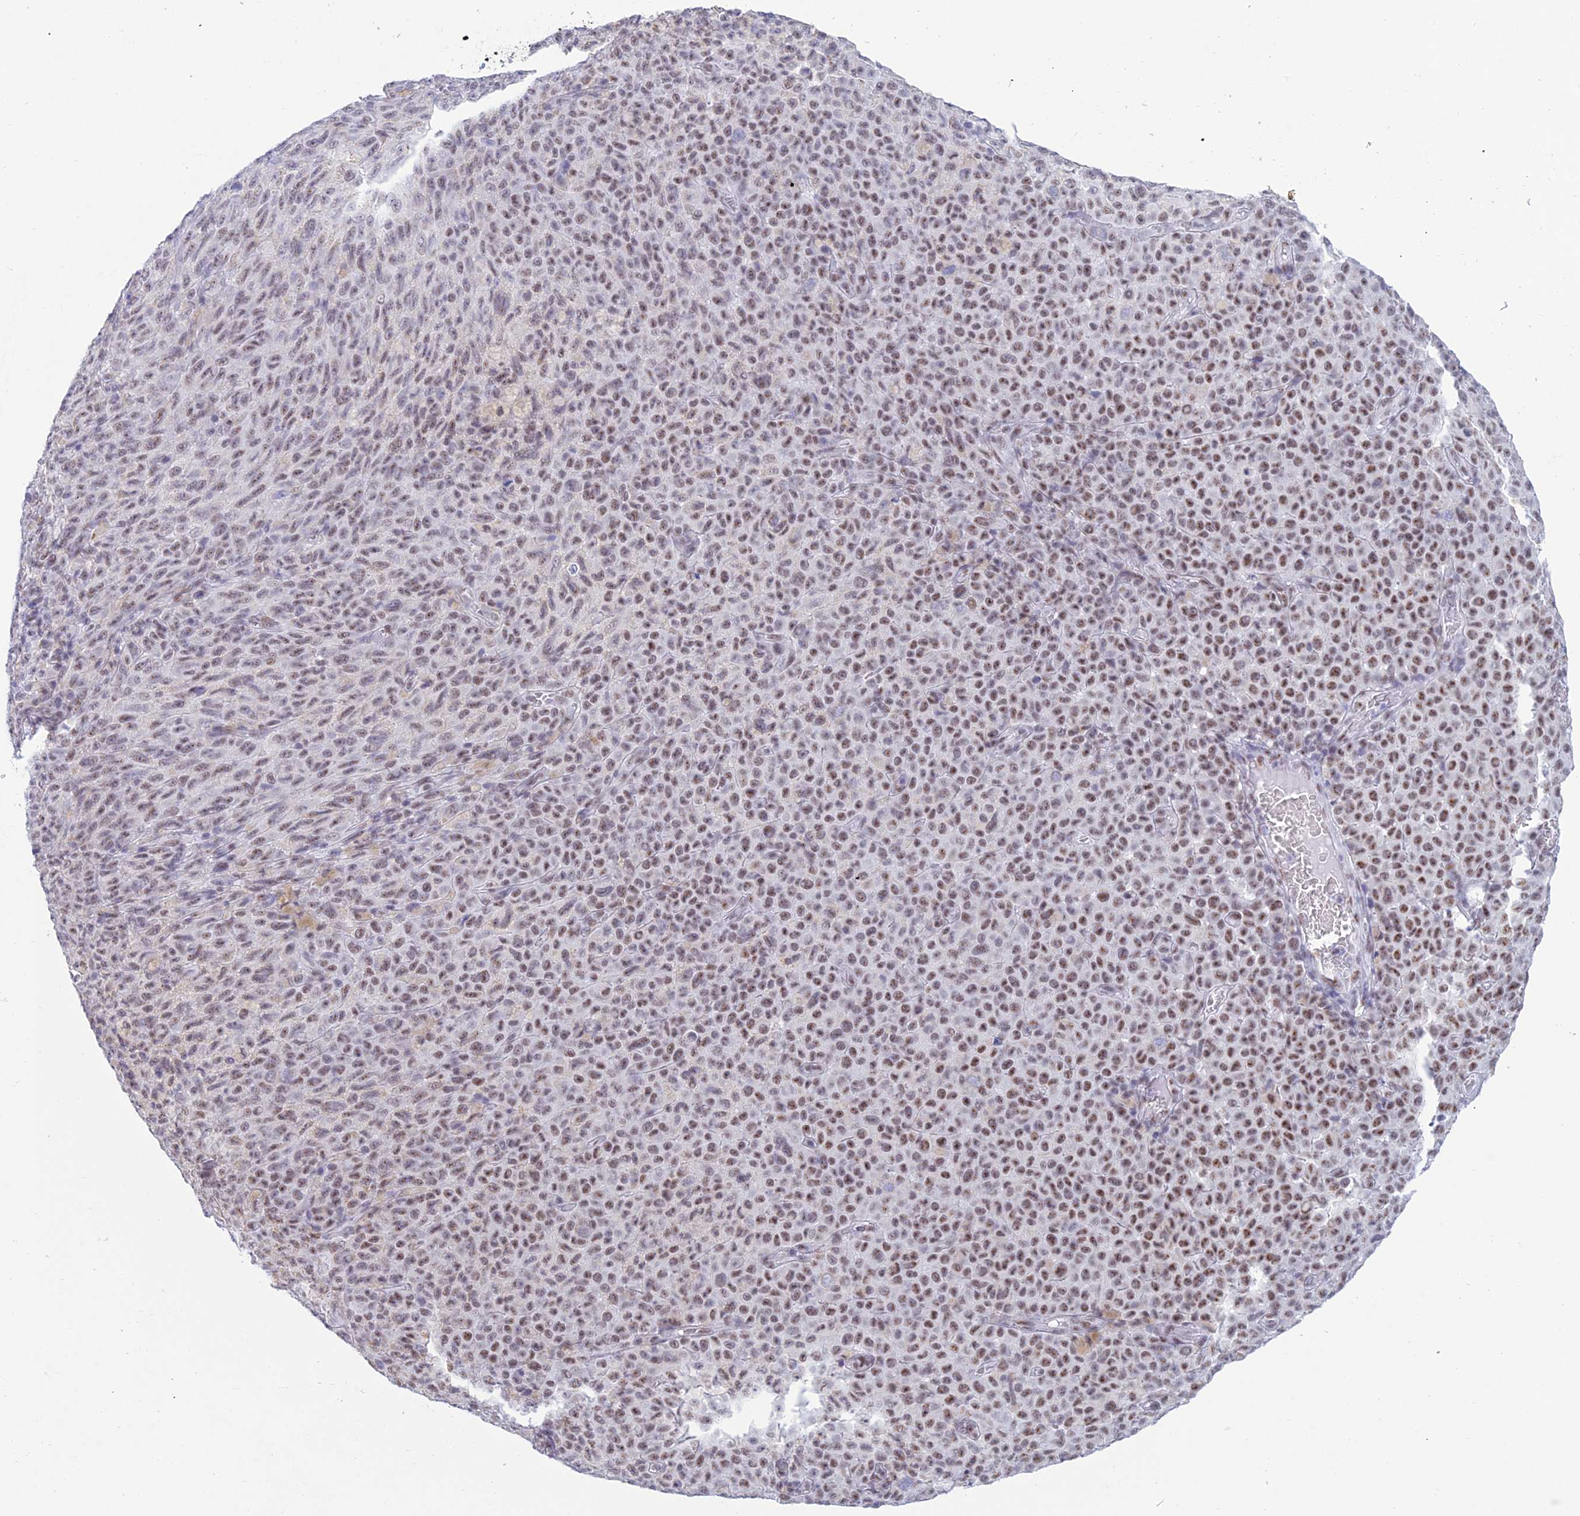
{"staining": {"intensity": "moderate", "quantity": "25%-75%", "location": "nuclear"}, "tissue": "melanoma", "cell_type": "Tumor cells", "image_type": "cancer", "snomed": [{"axis": "morphology", "description": "Malignant melanoma, NOS"}, {"axis": "topography", "description": "Skin"}], "caption": "Malignant melanoma was stained to show a protein in brown. There is medium levels of moderate nuclear expression in approximately 25%-75% of tumor cells. The staining was performed using DAB (3,3'-diaminobenzidine) to visualize the protein expression in brown, while the nuclei were stained in blue with hematoxylin (Magnification: 20x).", "gene": "KLF14", "patient": {"sex": "female", "age": 82}}